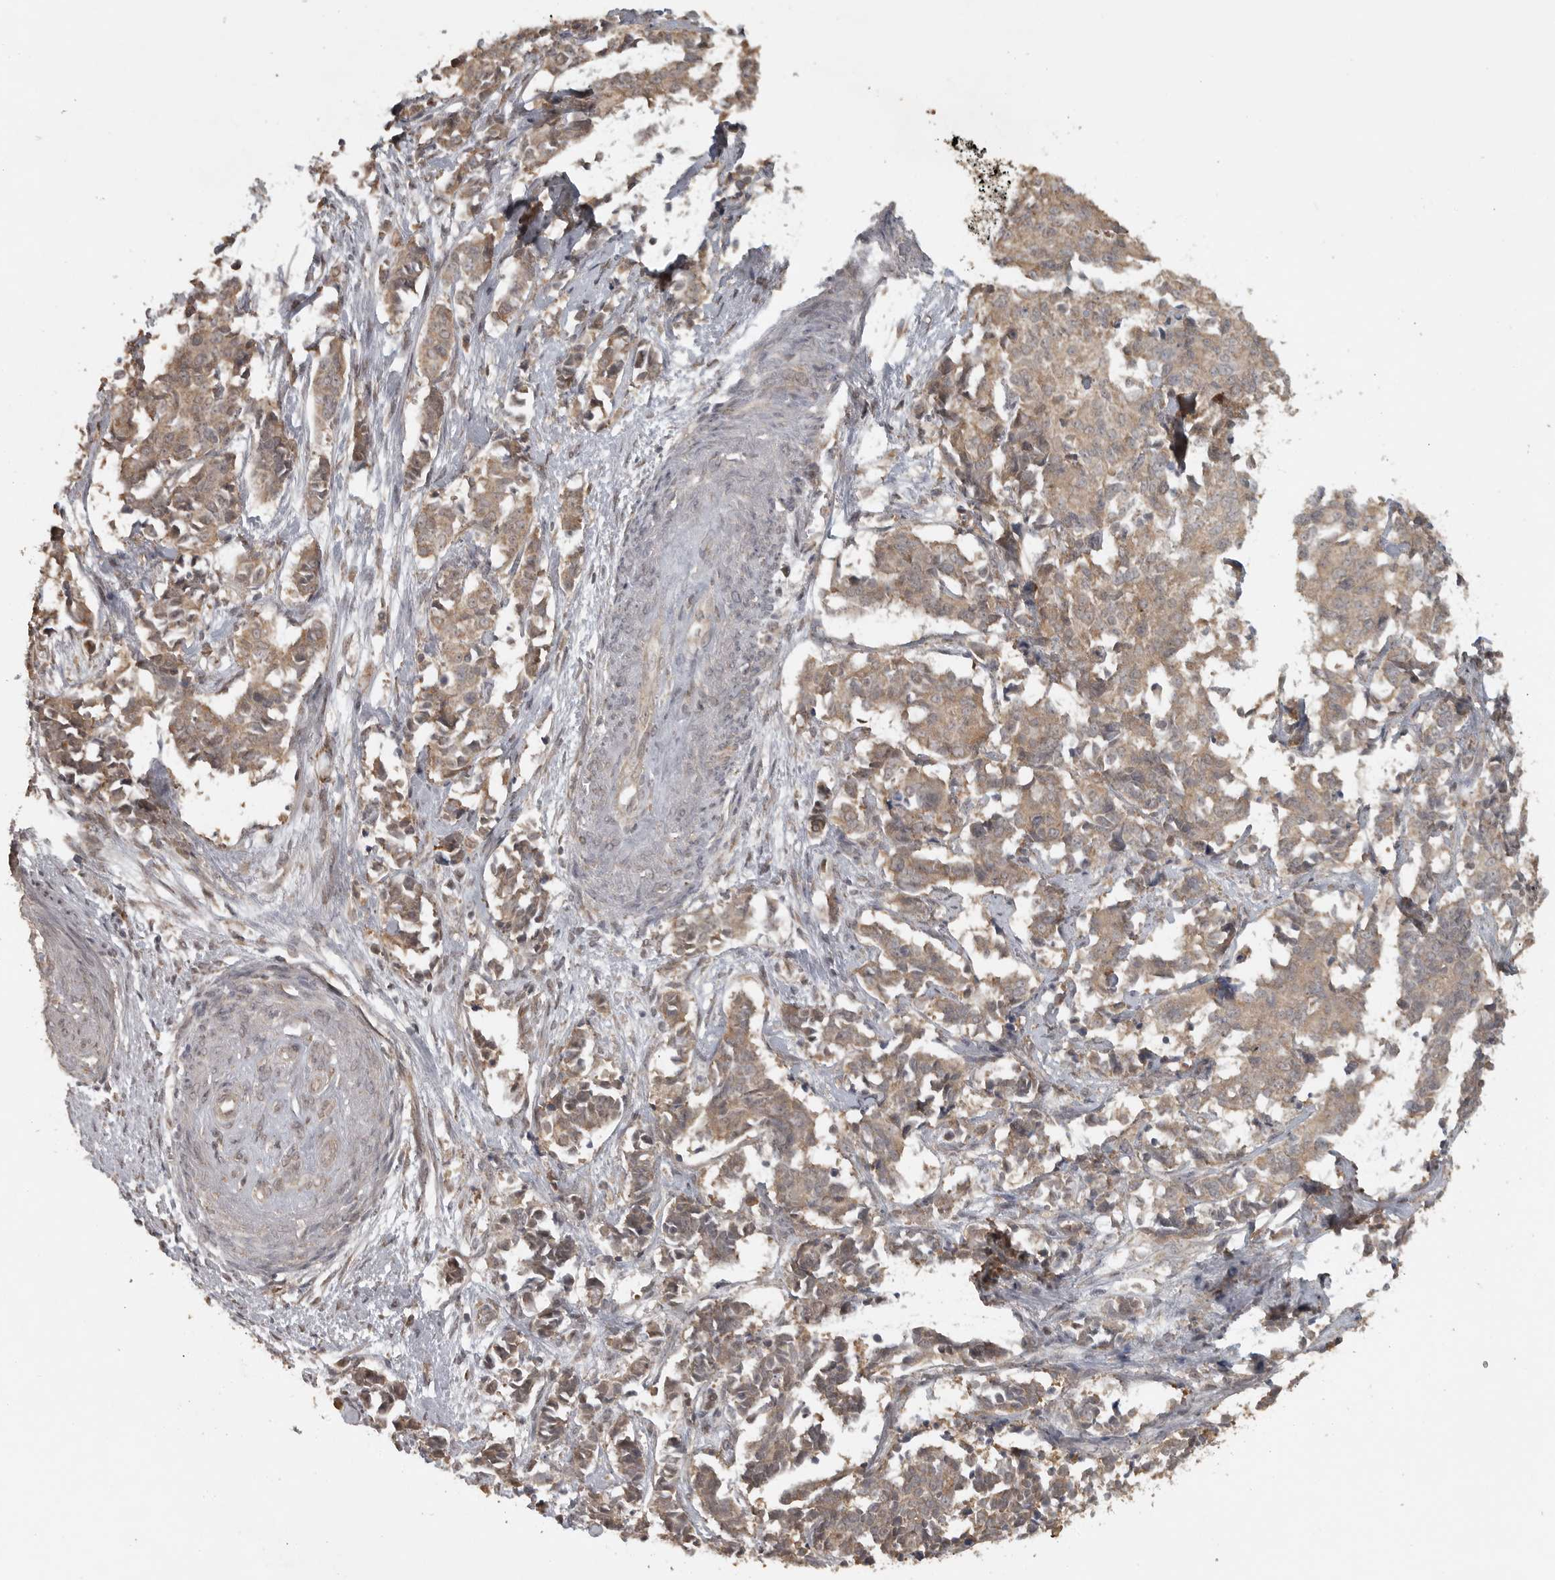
{"staining": {"intensity": "moderate", "quantity": ">75%", "location": "cytoplasmic/membranous"}, "tissue": "cervical cancer", "cell_type": "Tumor cells", "image_type": "cancer", "snomed": [{"axis": "morphology", "description": "Normal tissue, NOS"}, {"axis": "morphology", "description": "Squamous cell carcinoma, NOS"}, {"axis": "topography", "description": "Cervix"}], "caption": "This histopathology image shows squamous cell carcinoma (cervical) stained with immunohistochemistry to label a protein in brown. The cytoplasmic/membranous of tumor cells show moderate positivity for the protein. Nuclei are counter-stained blue.", "gene": "LLGL1", "patient": {"sex": "female", "age": 35}}